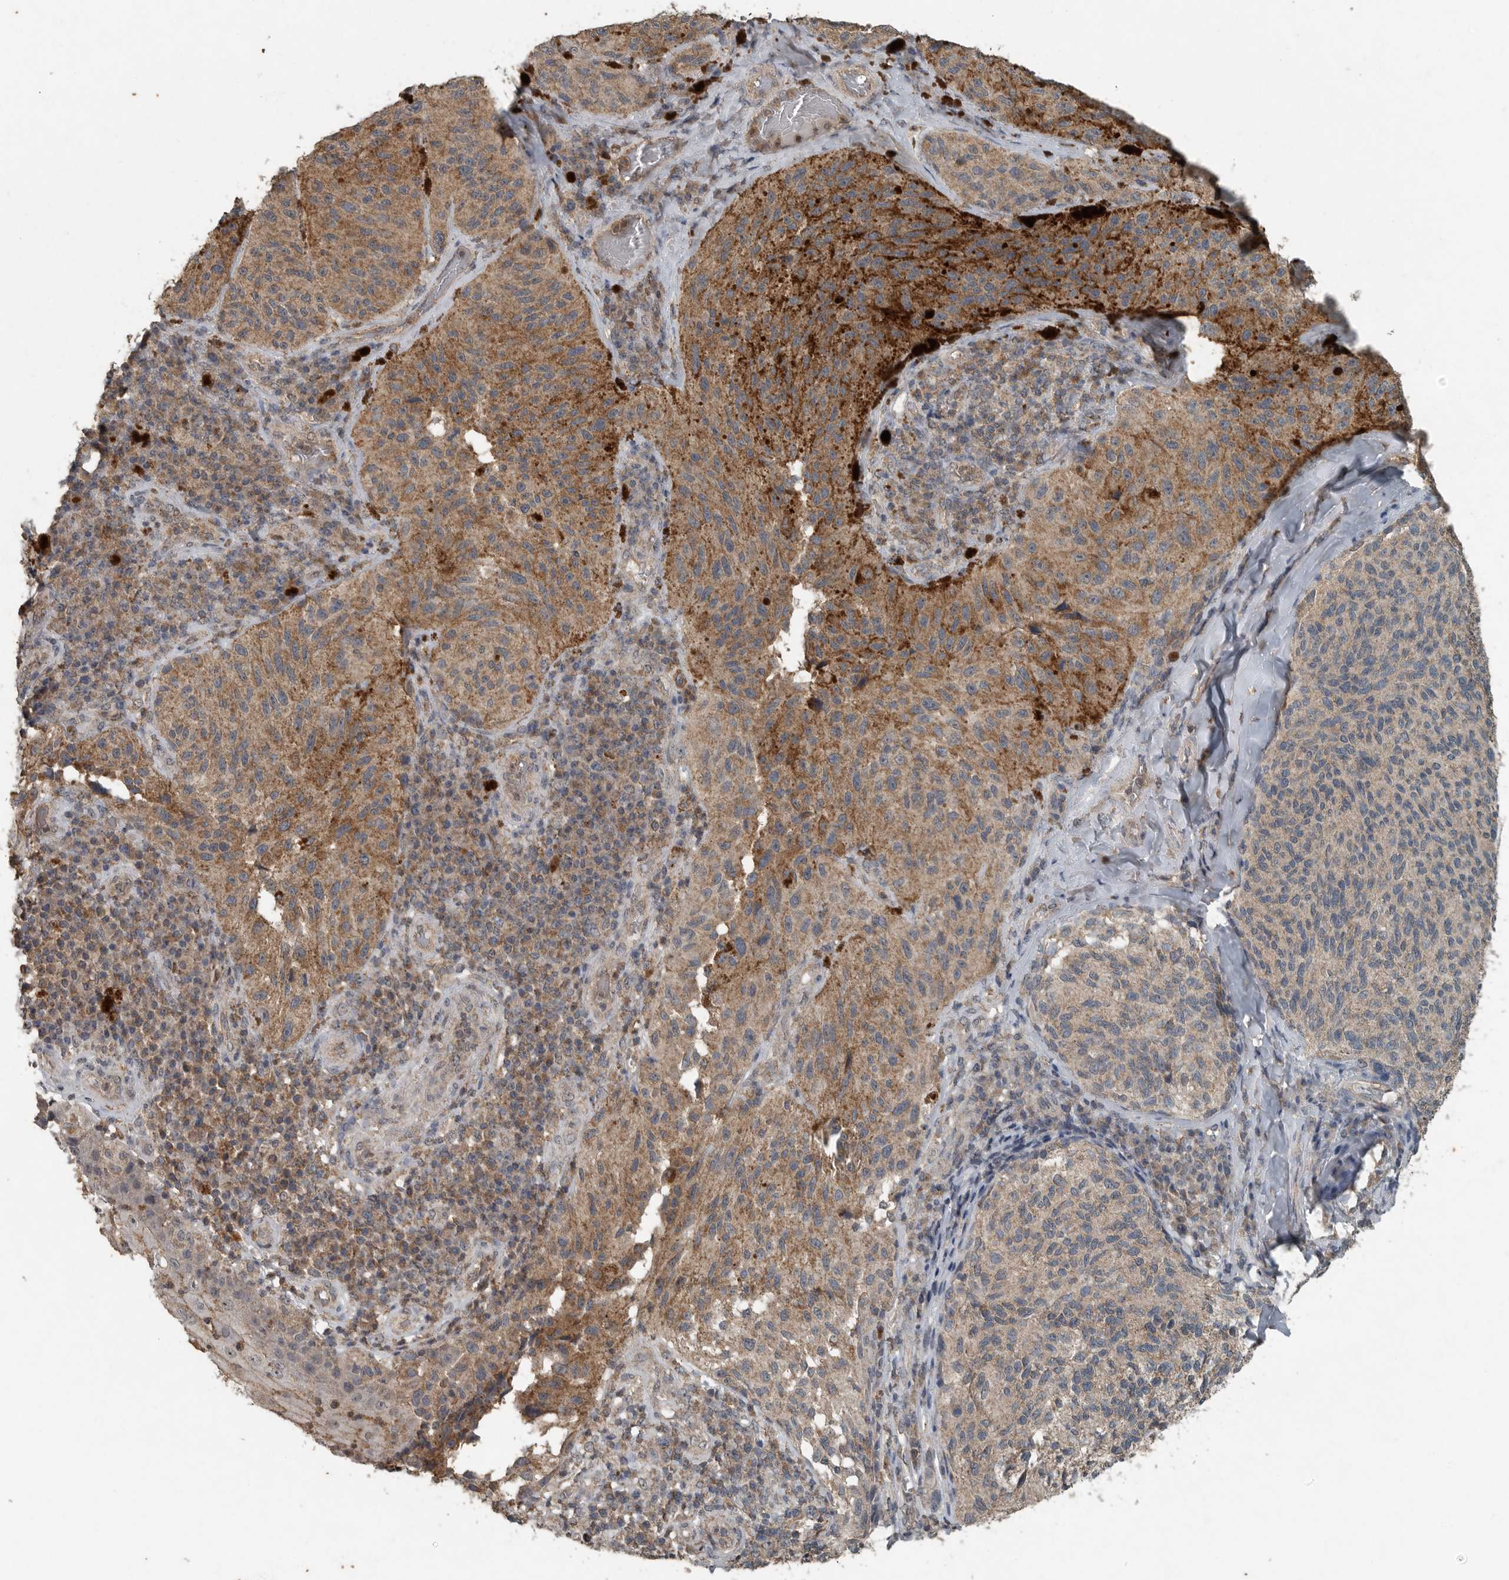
{"staining": {"intensity": "moderate", "quantity": "25%-75%", "location": "cytoplasmic/membranous"}, "tissue": "melanoma", "cell_type": "Tumor cells", "image_type": "cancer", "snomed": [{"axis": "morphology", "description": "Malignant melanoma, NOS"}, {"axis": "topography", "description": "Skin"}], "caption": "The micrograph exhibits a brown stain indicating the presence of a protein in the cytoplasmic/membranous of tumor cells in malignant melanoma.", "gene": "IL6ST", "patient": {"sex": "female", "age": 73}}